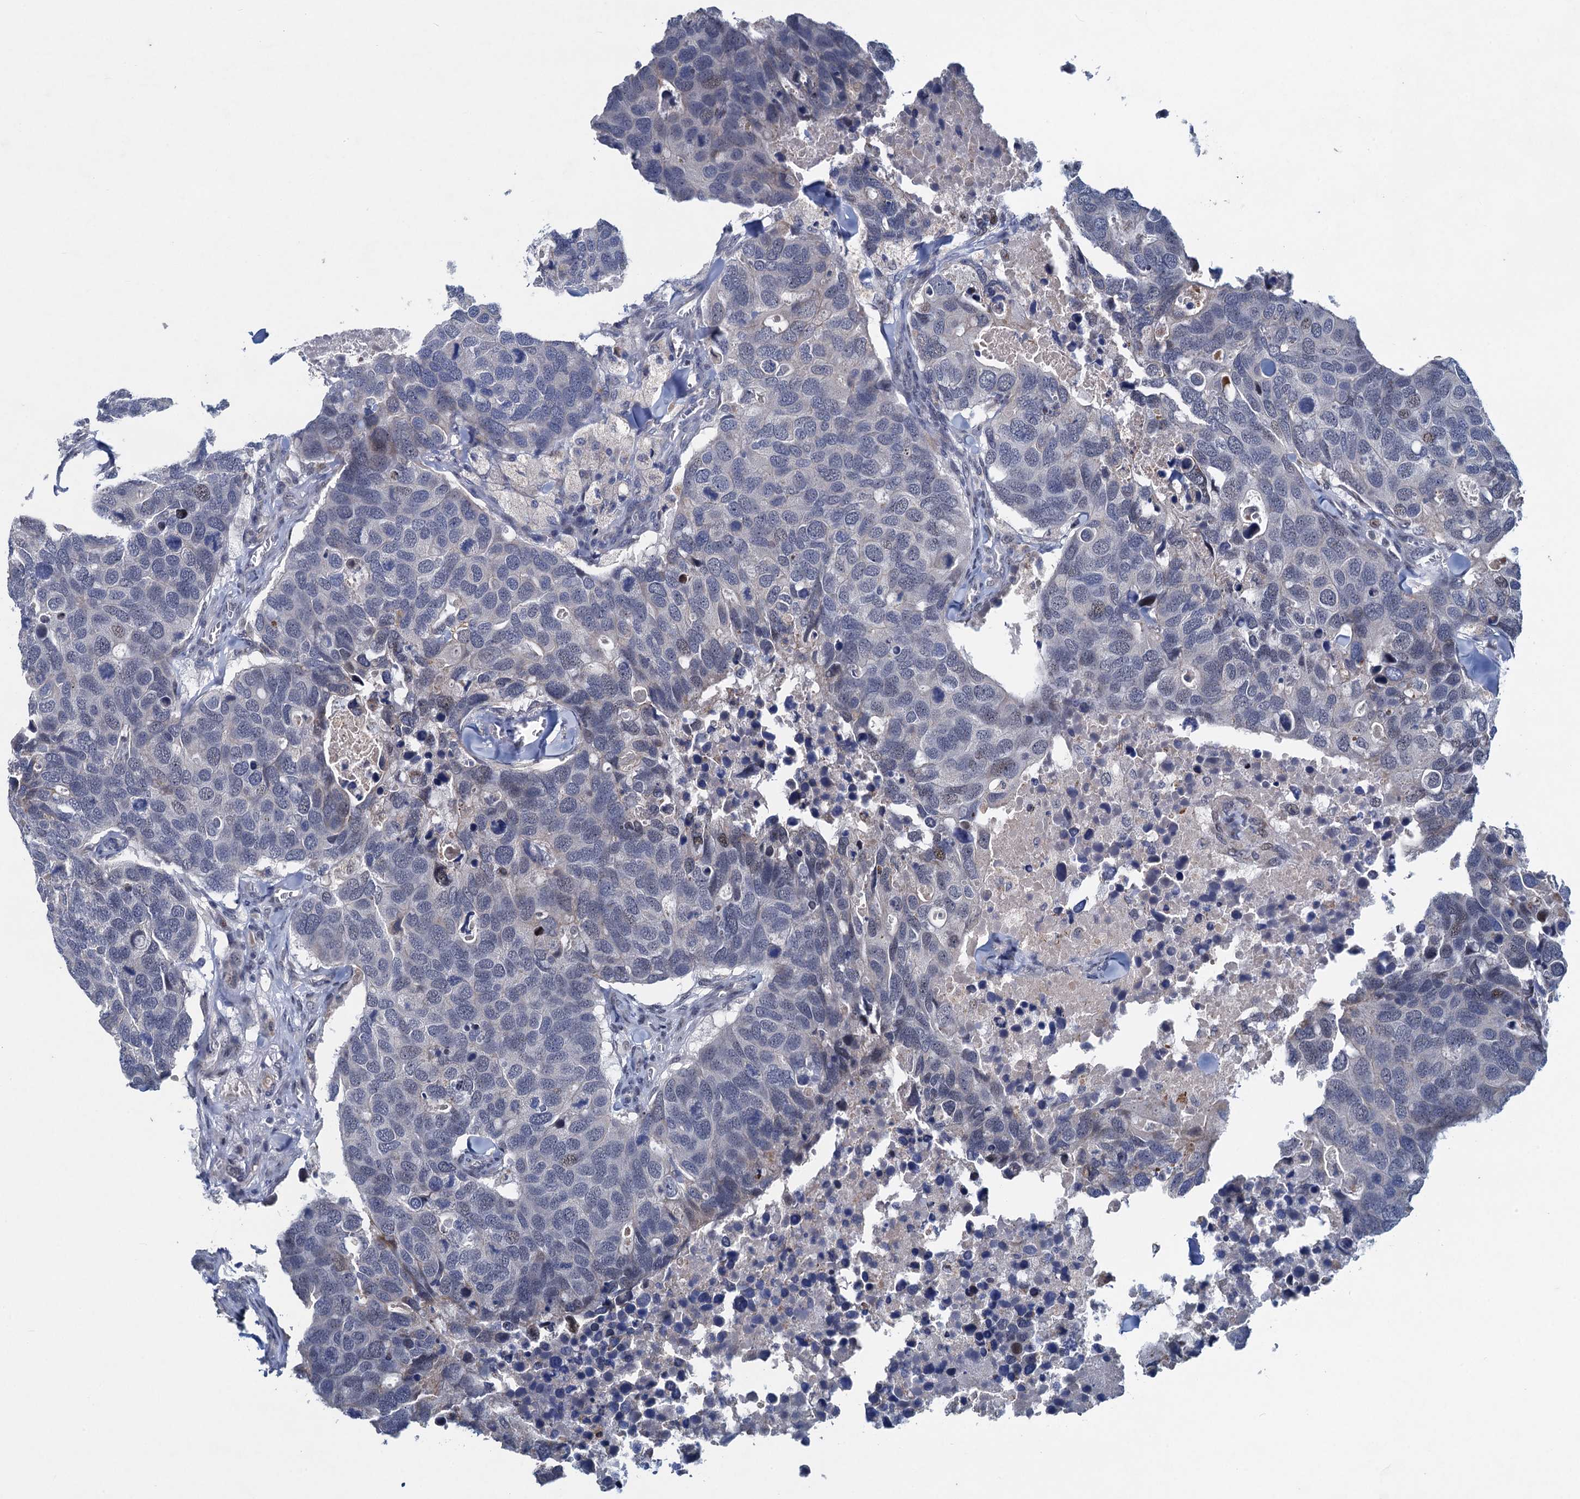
{"staining": {"intensity": "moderate", "quantity": "<25%", "location": "nuclear"}, "tissue": "breast cancer", "cell_type": "Tumor cells", "image_type": "cancer", "snomed": [{"axis": "morphology", "description": "Duct carcinoma"}, {"axis": "topography", "description": "Breast"}], "caption": "Protein staining reveals moderate nuclear expression in about <25% of tumor cells in breast cancer (intraductal carcinoma). (IHC, brightfield microscopy, high magnification).", "gene": "ATOSA", "patient": {"sex": "female", "age": 83}}